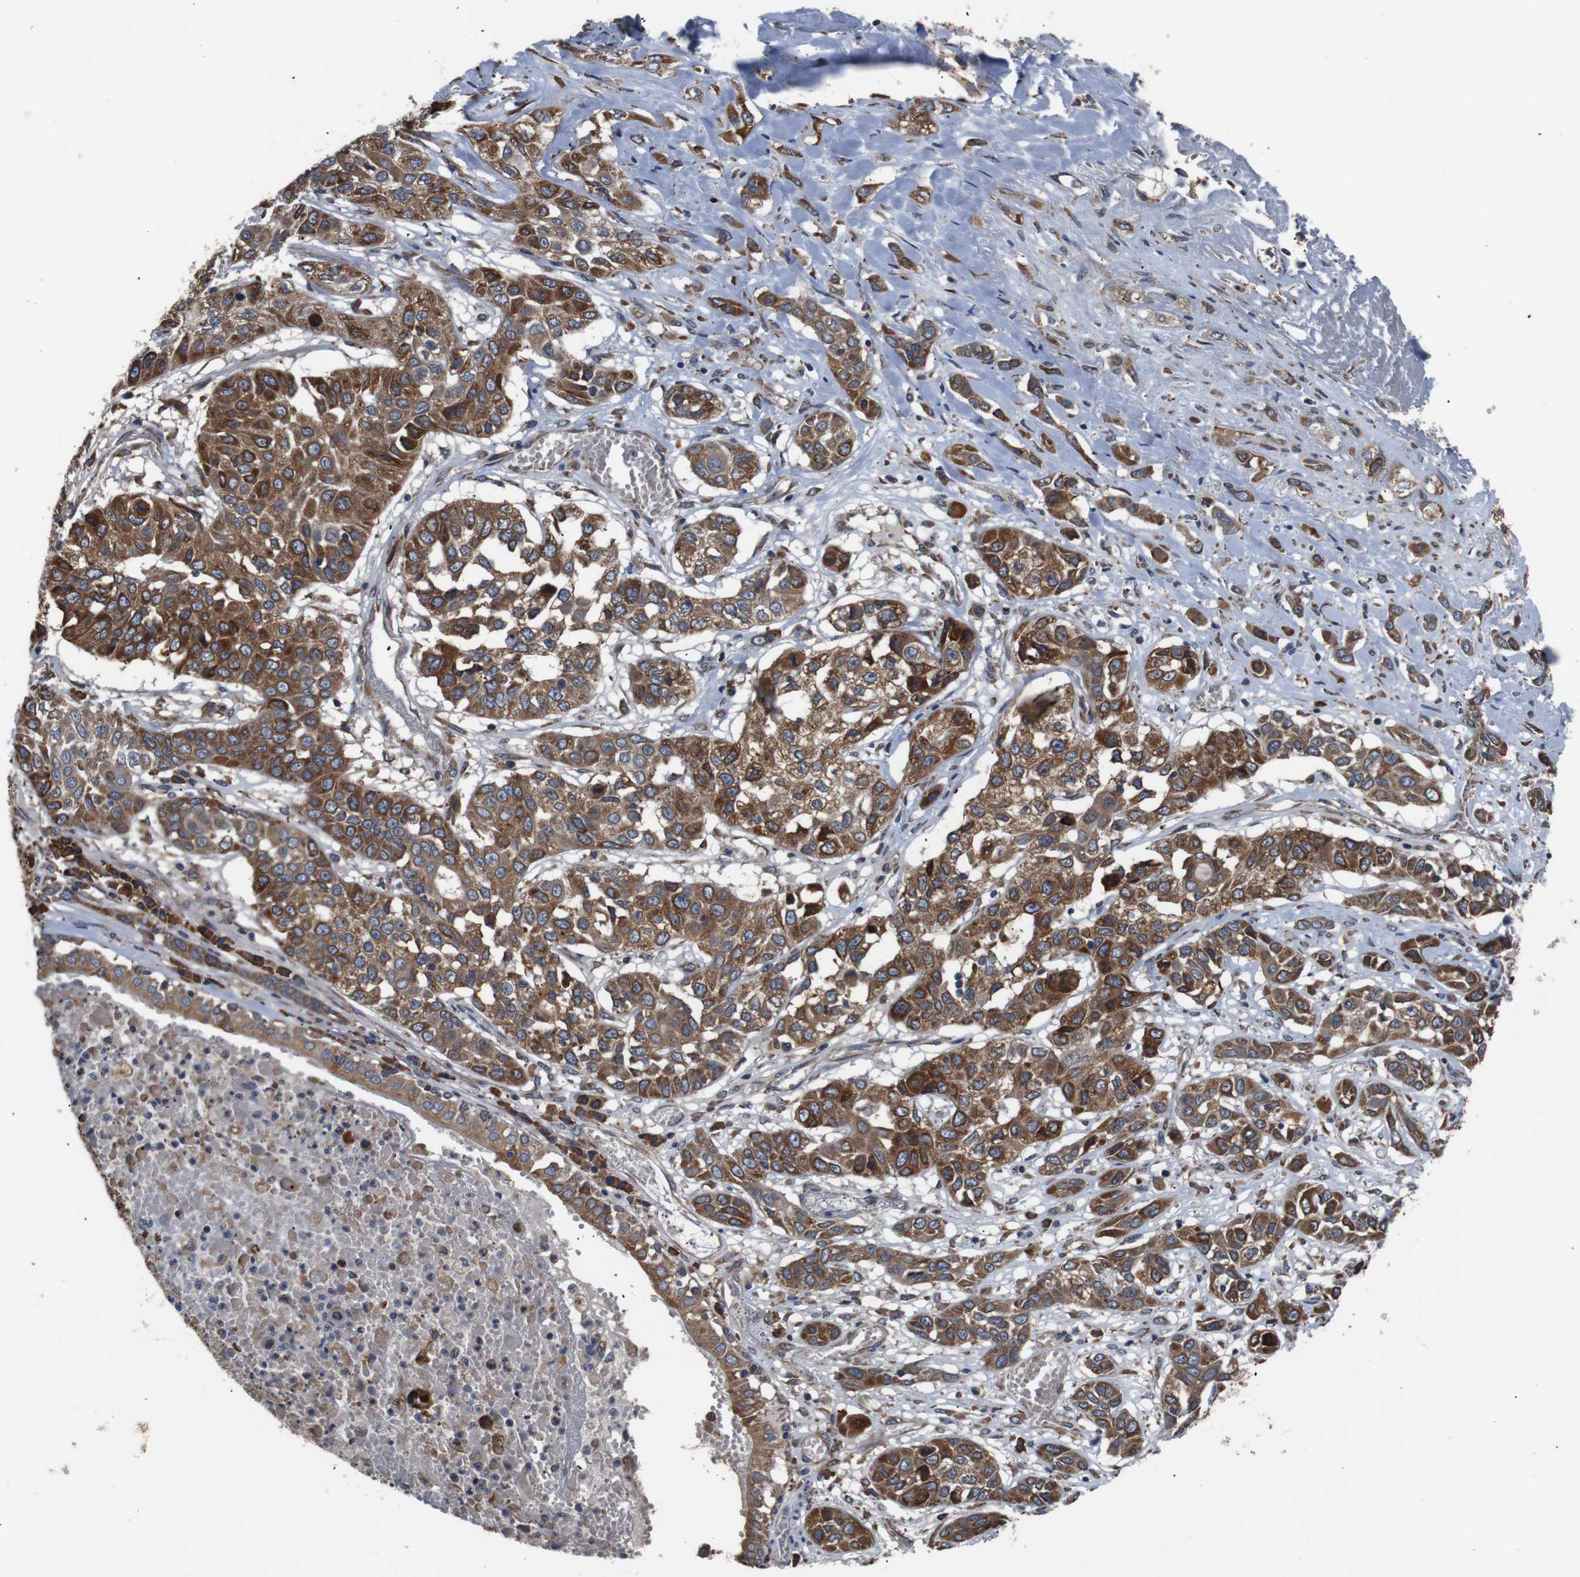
{"staining": {"intensity": "moderate", "quantity": ">75%", "location": "cytoplasmic/membranous"}, "tissue": "lung cancer", "cell_type": "Tumor cells", "image_type": "cancer", "snomed": [{"axis": "morphology", "description": "Squamous cell carcinoma, NOS"}, {"axis": "topography", "description": "Lung"}], "caption": "Immunohistochemical staining of human lung squamous cell carcinoma shows moderate cytoplasmic/membranous protein positivity in about >75% of tumor cells.", "gene": "SIGMAR1", "patient": {"sex": "male", "age": 71}}